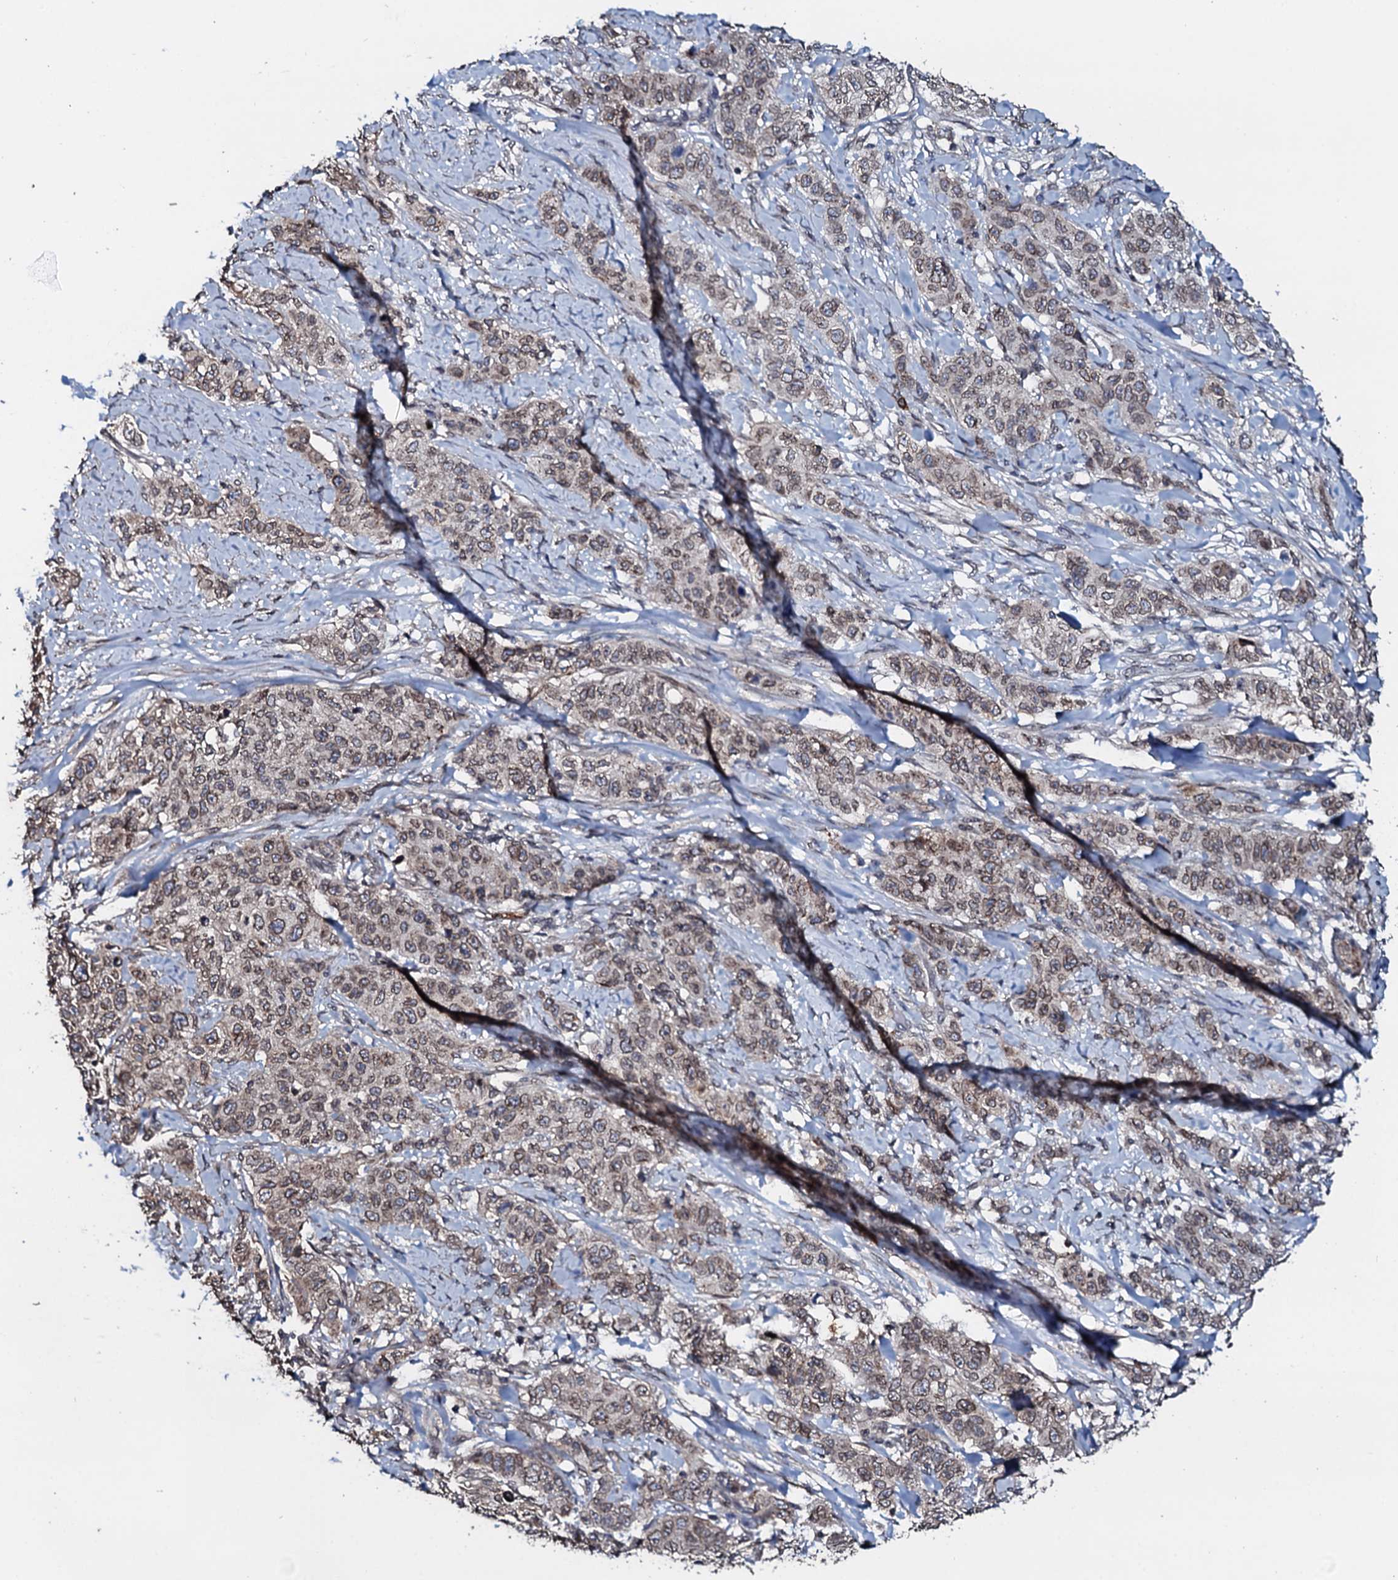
{"staining": {"intensity": "weak", "quantity": "25%-75%", "location": "cytoplasmic/membranous,nuclear"}, "tissue": "stomach cancer", "cell_type": "Tumor cells", "image_type": "cancer", "snomed": [{"axis": "morphology", "description": "Adenocarcinoma, NOS"}, {"axis": "topography", "description": "Stomach"}], "caption": "Tumor cells exhibit weak cytoplasmic/membranous and nuclear staining in about 25%-75% of cells in adenocarcinoma (stomach). (DAB (3,3'-diaminobenzidine) IHC with brightfield microscopy, high magnification).", "gene": "SNTA1", "patient": {"sex": "male", "age": 48}}